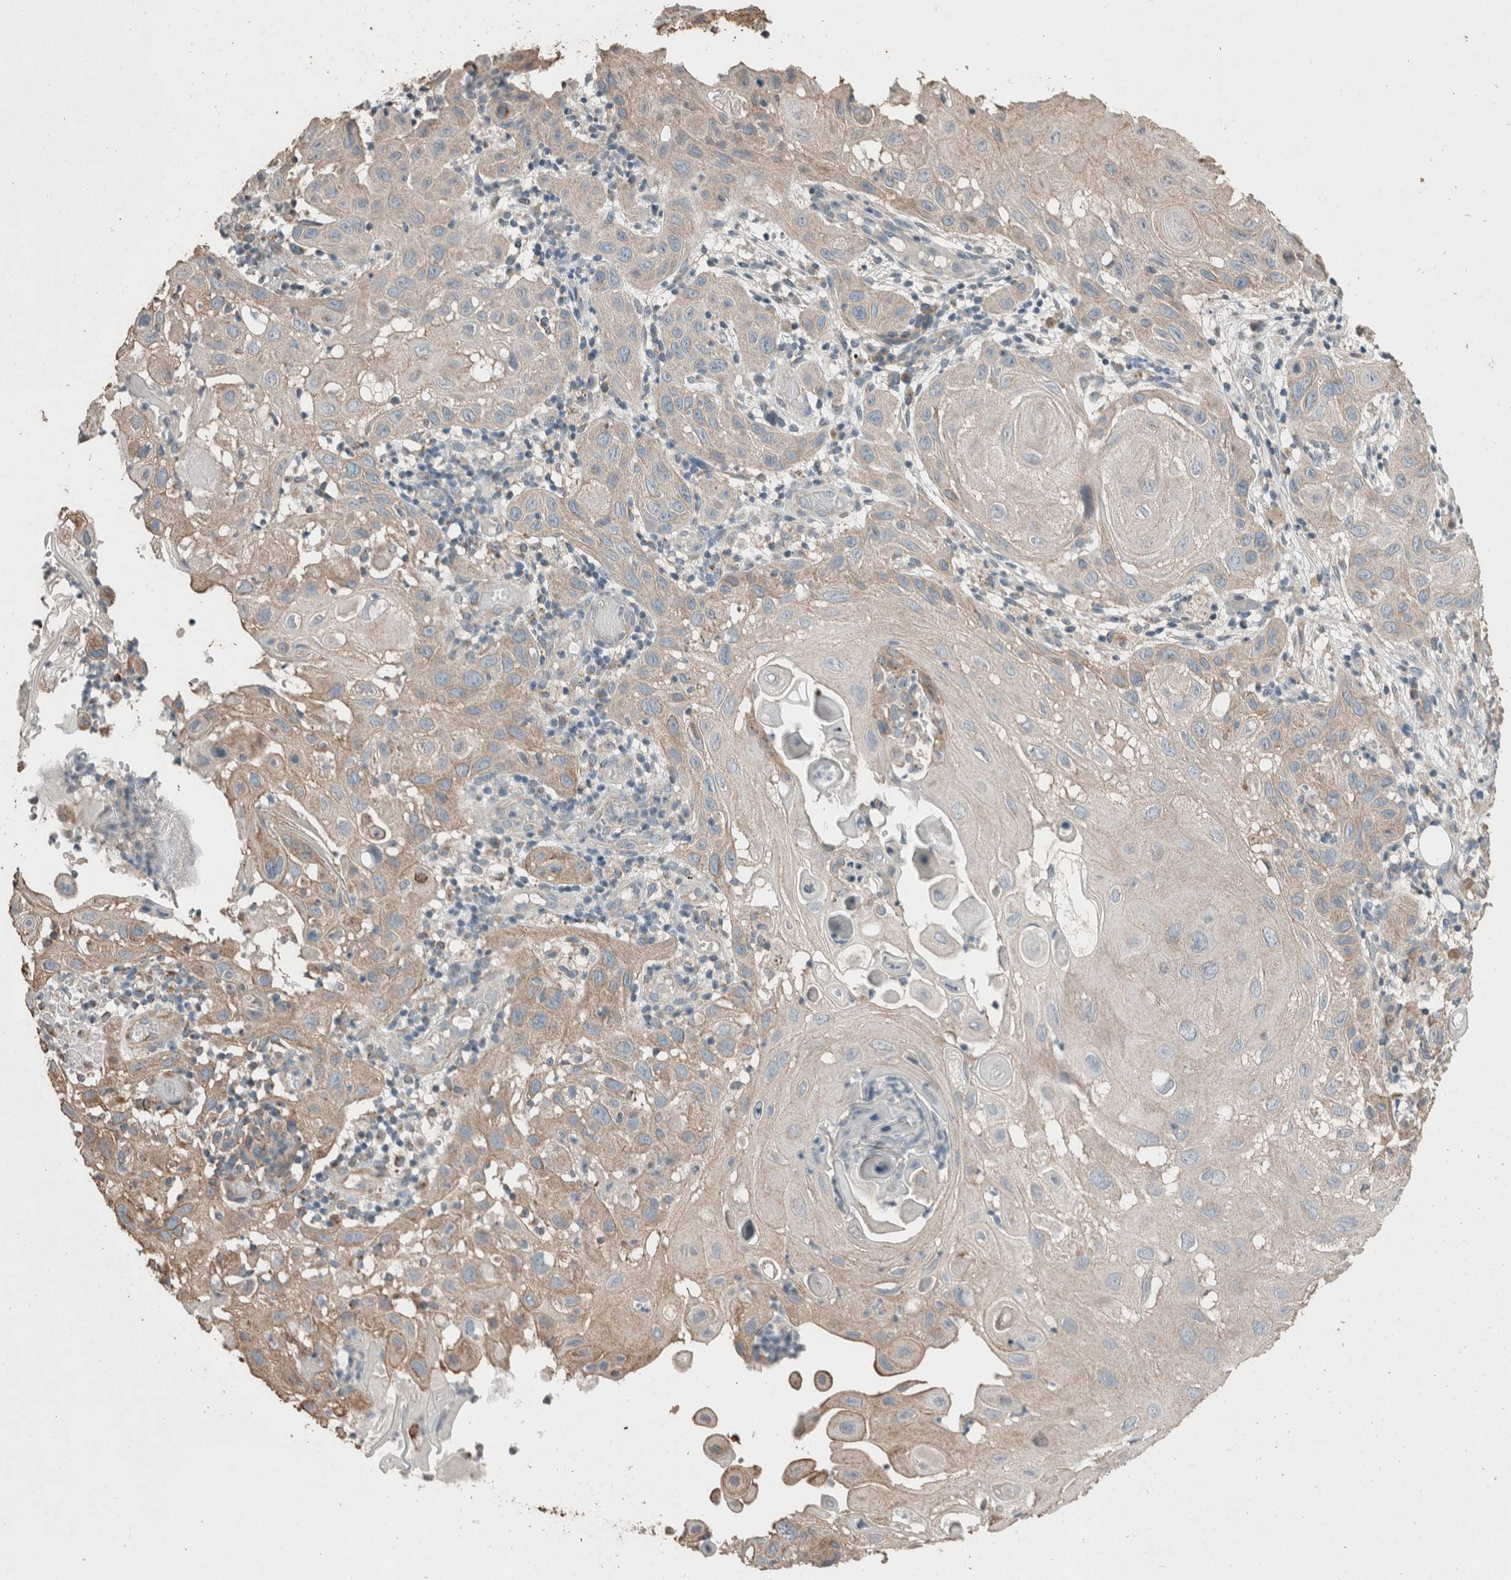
{"staining": {"intensity": "weak", "quantity": "25%-75%", "location": "cytoplasmic/membranous"}, "tissue": "skin cancer", "cell_type": "Tumor cells", "image_type": "cancer", "snomed": [{"axis": "morphology", "description": "Normal tissue, NOS"}, {"axis": "morphology", "description": "Squamous cell carcinoma, NOS"}, {"axis": "topography", "description": "Skin"}], "caption": "Immunohistochemical staining of human skin cancer reveals low levels of weak cytoplasmic/membranous staining in approximately 25%-75% of tumor cells.", "gene": "ACVR2B", "patient": {"sex": "female", "age": 96}}